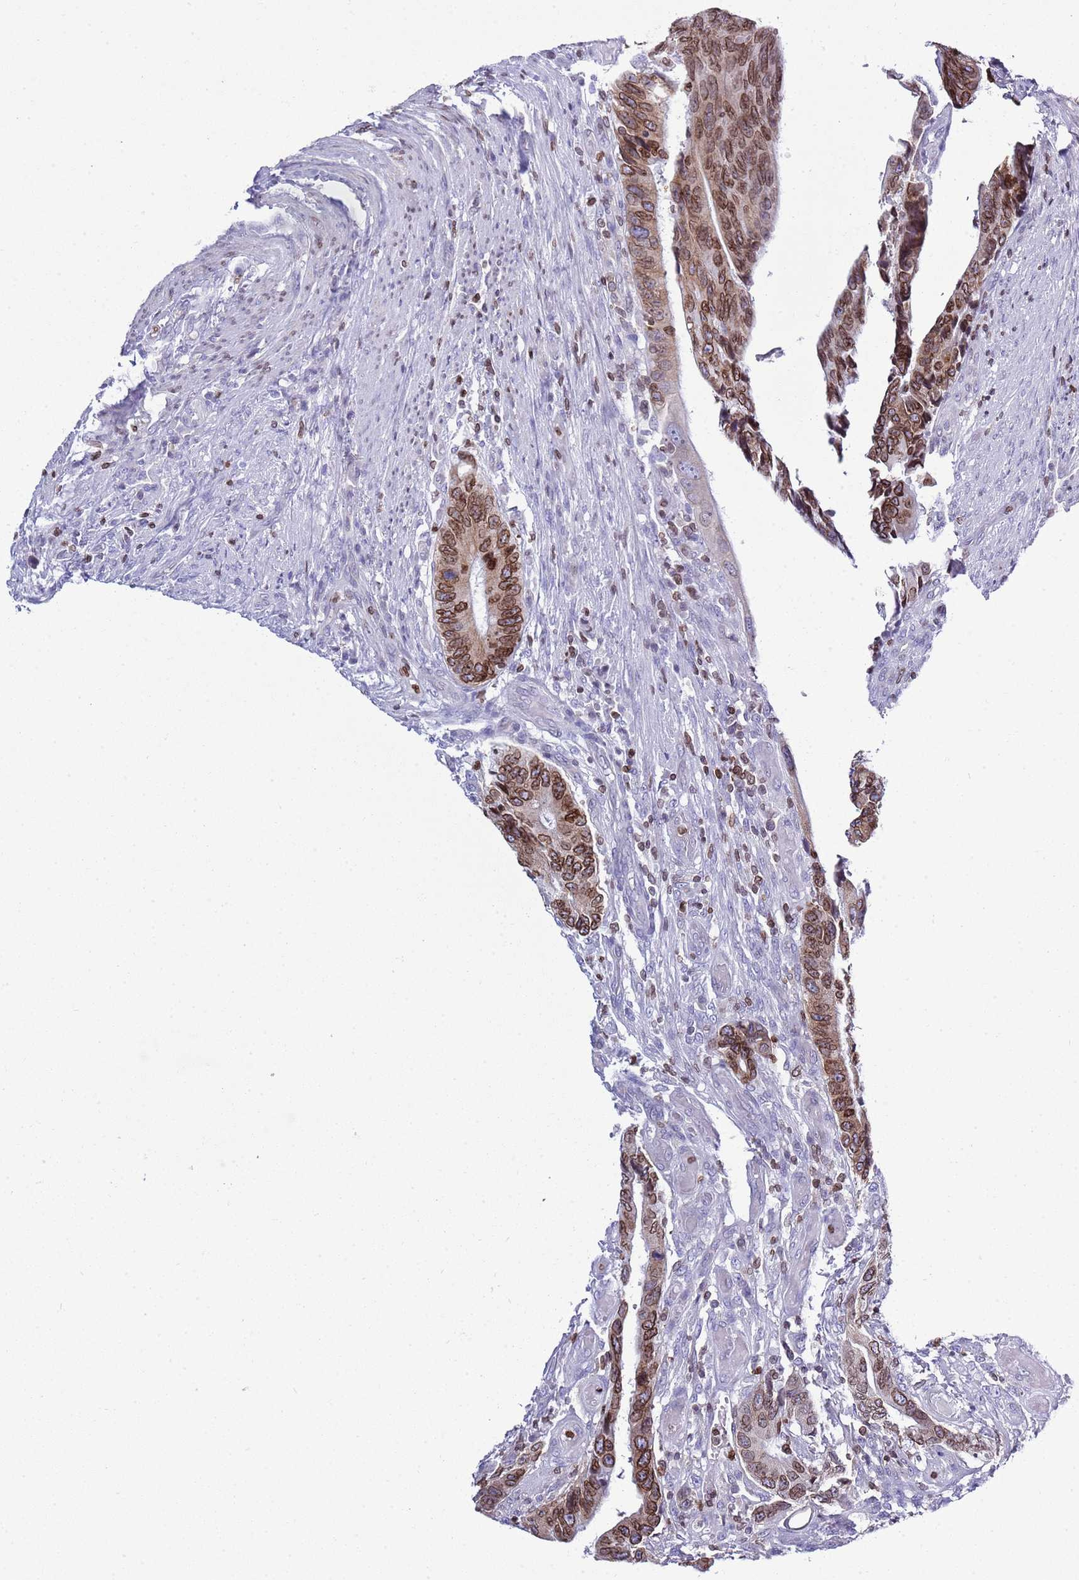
{"staining": {"intensity": "strong", "quantity": ">75%", "location": "cytoplasmic/membranous,nuclear"}, "tissue": "colorectal cancer", "cell_type": "Tumor cells", "image_type": "cancer", "snomed": [{"axis": "morphology", "description": "Adenocarcinoma, NOS"}, {"axis": "topography", "description": "Colon"}], "caption": "The image displays immunohistochemical staining of colorectal adenocarcinoma. There is strong cytoplasmic/membranous and nuclear expression is identified in about >75% of tumor cells.", "gene": "LBR", "patient": {"sex": "male", "age": 87}}